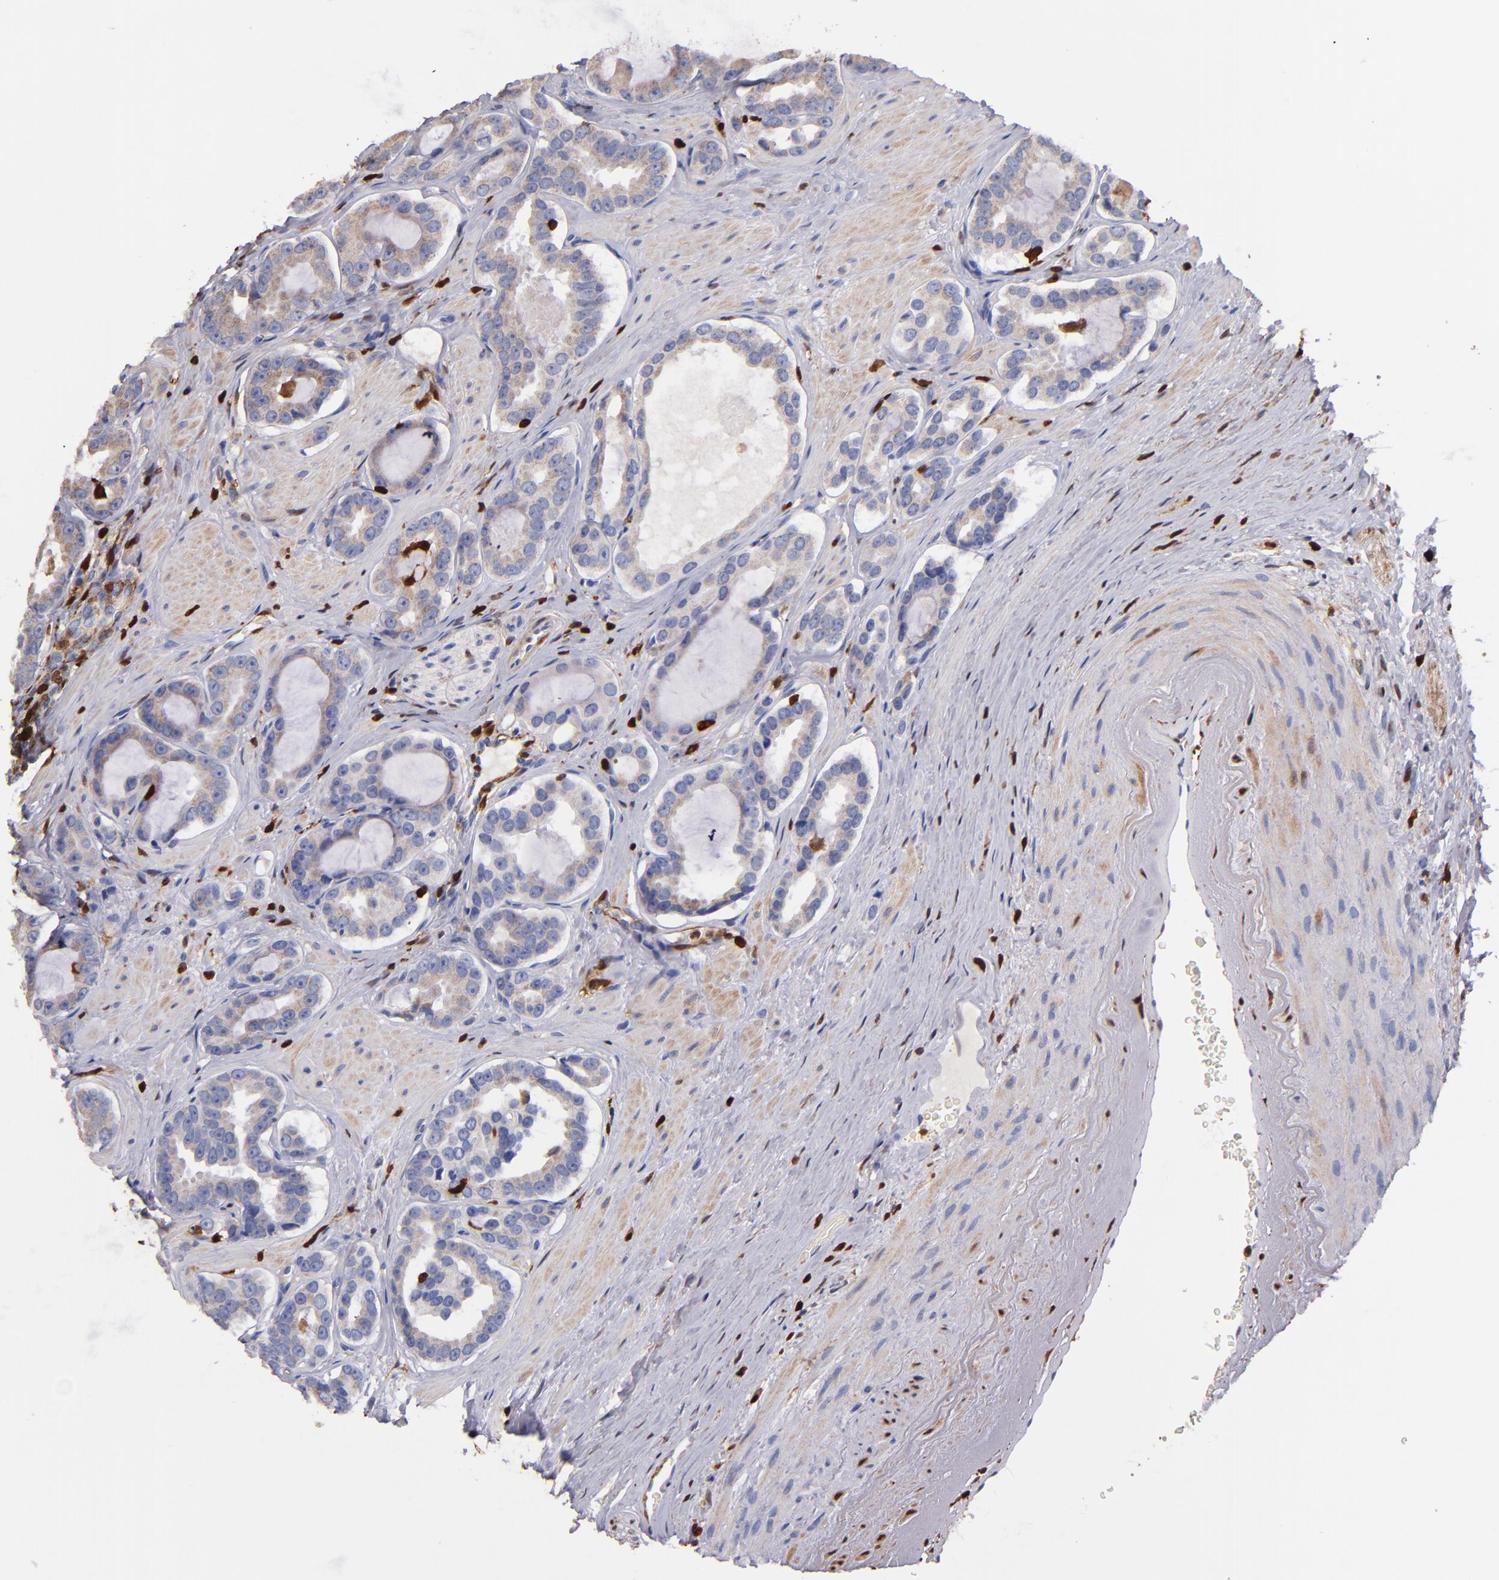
{"staining": {"intensity": "weak", "quantity": ">75%", "location": "cytoplasmic/membranous"}, "tissue": "prostate cancer", "cell_type": "Tumor cells", "image_type": "cancer", "snomed": [{"axis": "morphology", "description": "Adenocarcinoma, Low grade"}, {"axis": "topography", "description": "Prostate"}], "caption": "DAB (3,3'-diaminobenzidine) immunohistochemical staining of human prostate adenocarcinoma (low-grade) exhibits weak cytoplasmic/membranous protein expression in about >75% of tumor cells.", "gene": "S100A4", "patient": {"sex": "male", "age": 59}}